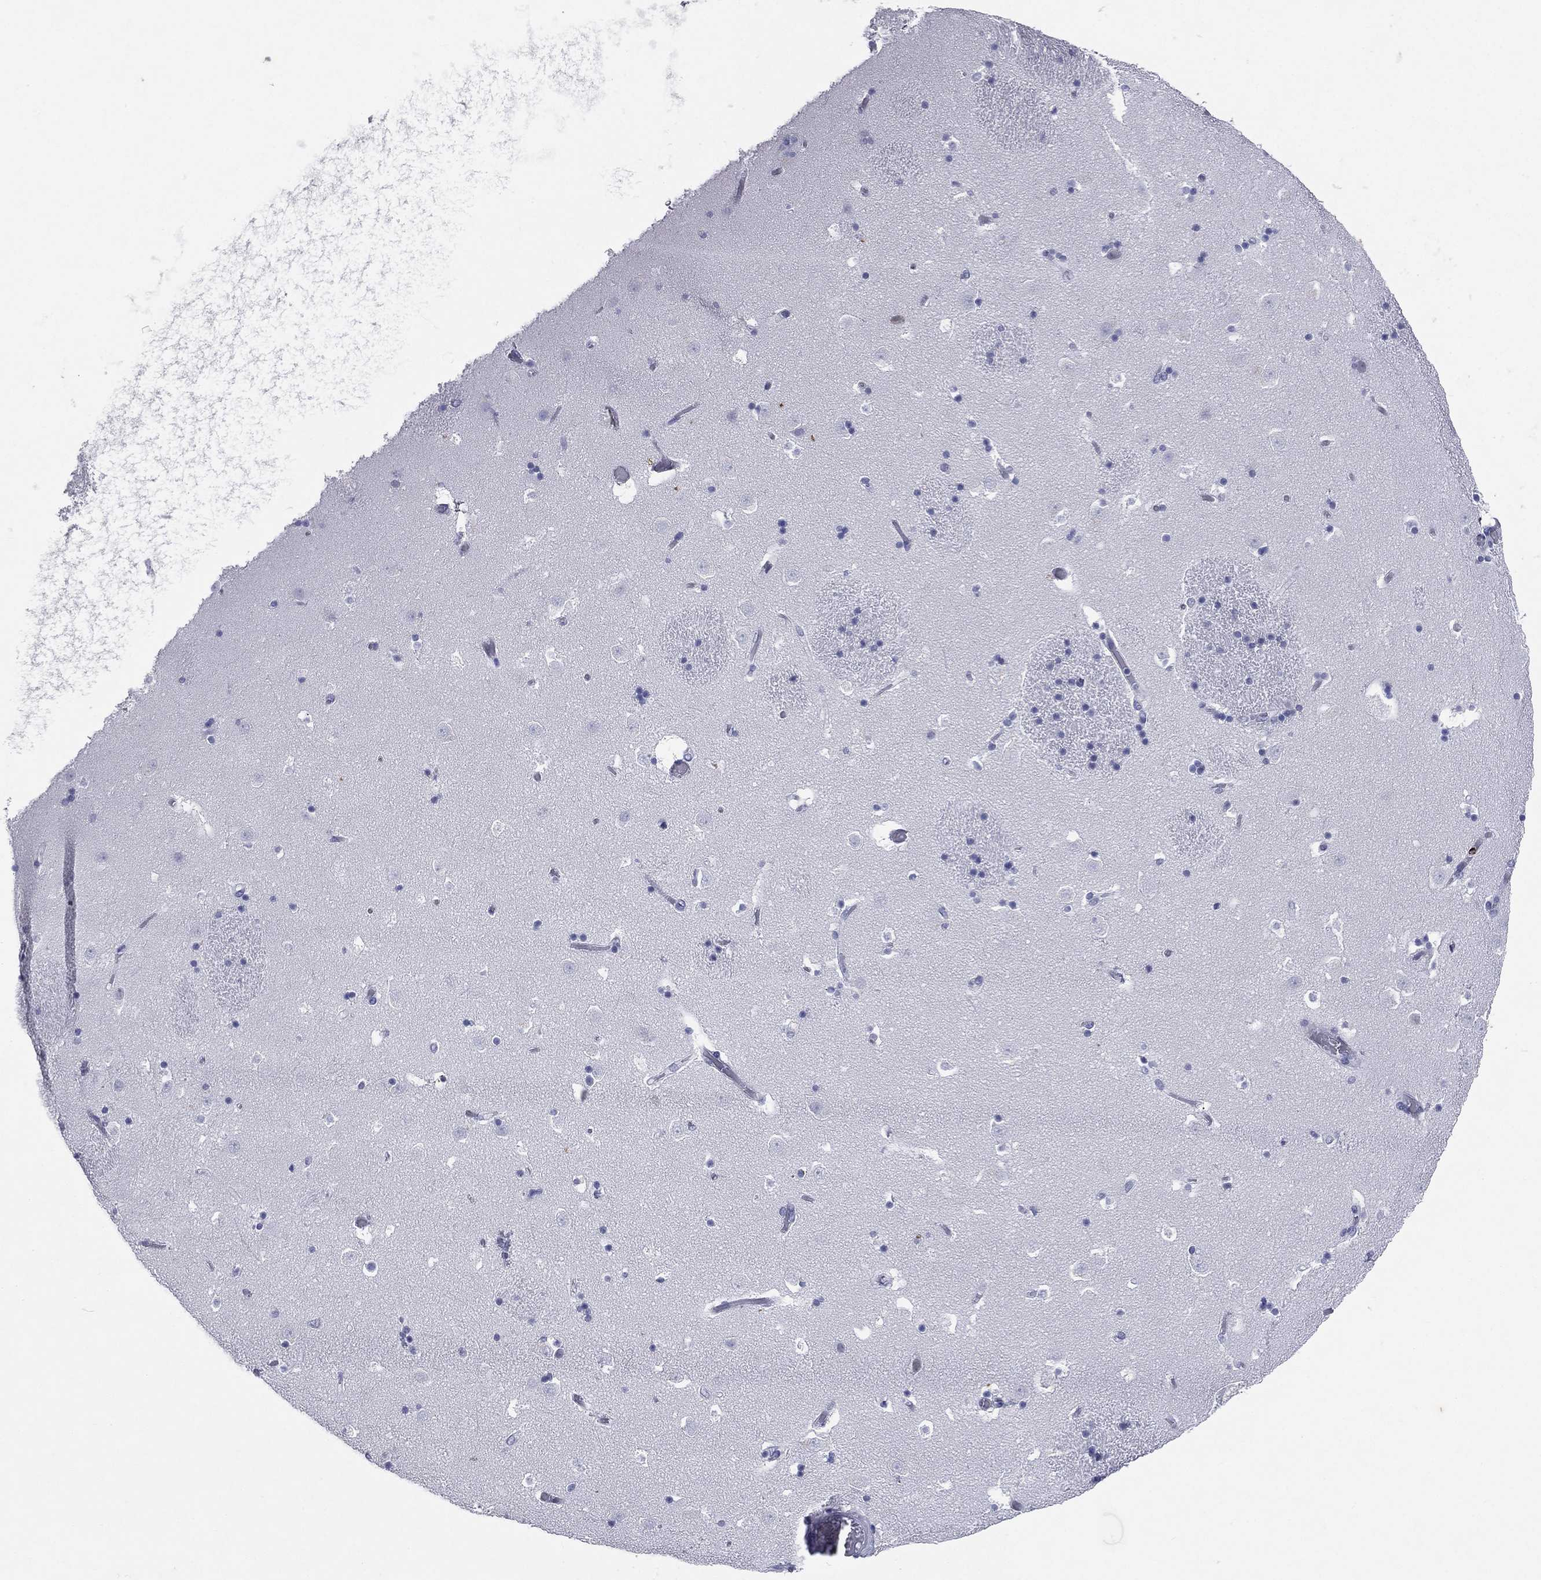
{"staining": {"intensity": "negative", "quantity": "none", "location": "none"}, "tissue": "caudate", "cell_type": "Glial cells", "image_type": "normal", "snomed": [{"axis": "morphology", "description": "Normal tissue, NOS"}, {"axis": "topography", "description": "Lateral ventricle wall"}], "caption": "This is an immunohistochemistry histopathology image of benign human caudate. There is no staining in glial cells.", "gene": "HLA", "patient": {"sex": "female", "age": 42}}